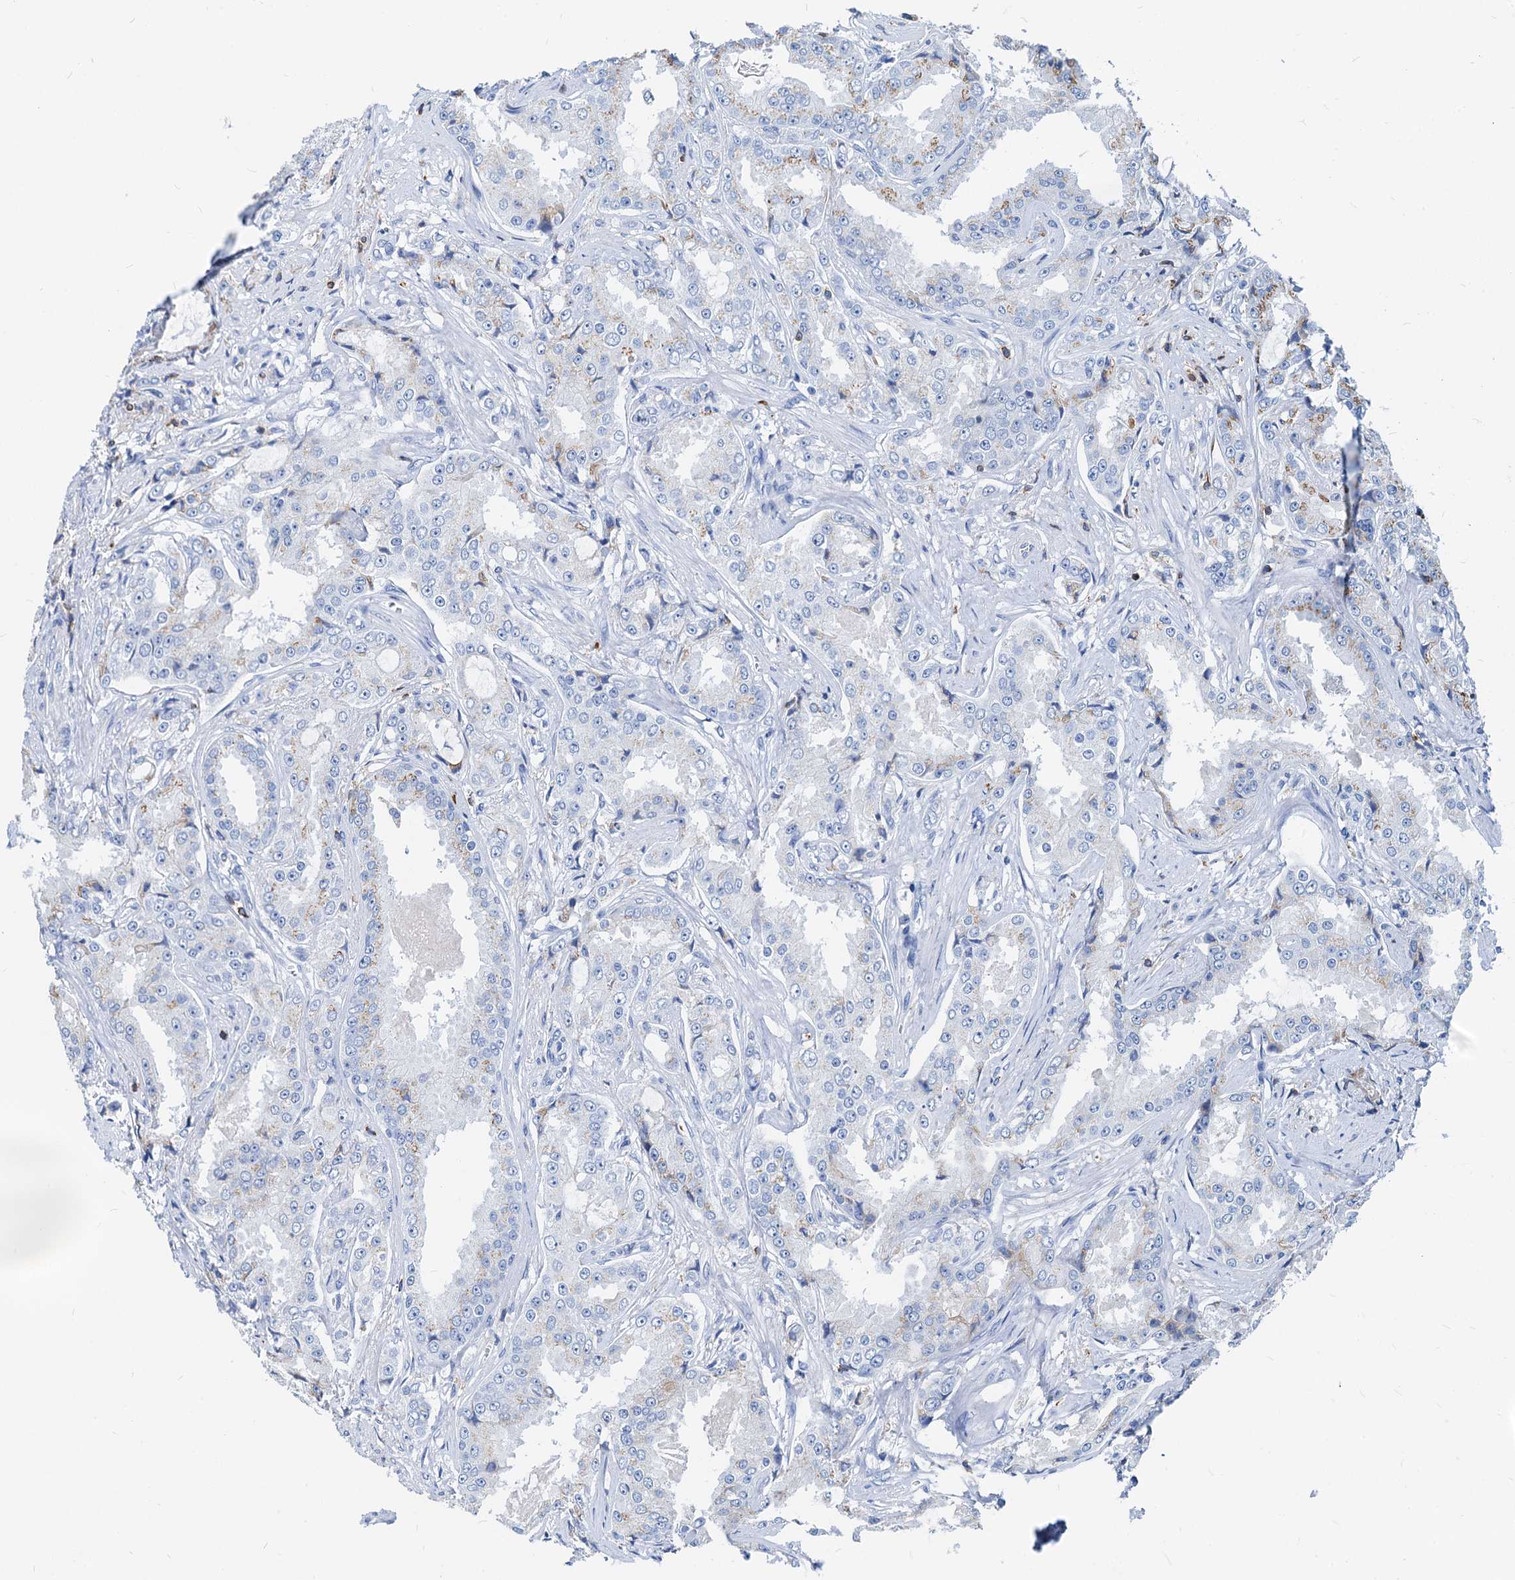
{"staining": {"intensity": "negative", "quantity": "none", "location": "none"}, "tissue": "prostate cancer", "cell_type": "Tumor cells", "image_type": "cancer", "snomed": [{"axis": "morphology", "description": "Adenocarcinoma, High grade"}, {"axis": "topography", "description": "Prostate"}], "caption": "Prostate high-grade adenocarcinoma stained for a protein using immunohistochemistry shows no staining tumor cells.", "gene": "LCP2", "patient": {"sex": "male", "age": 73}}